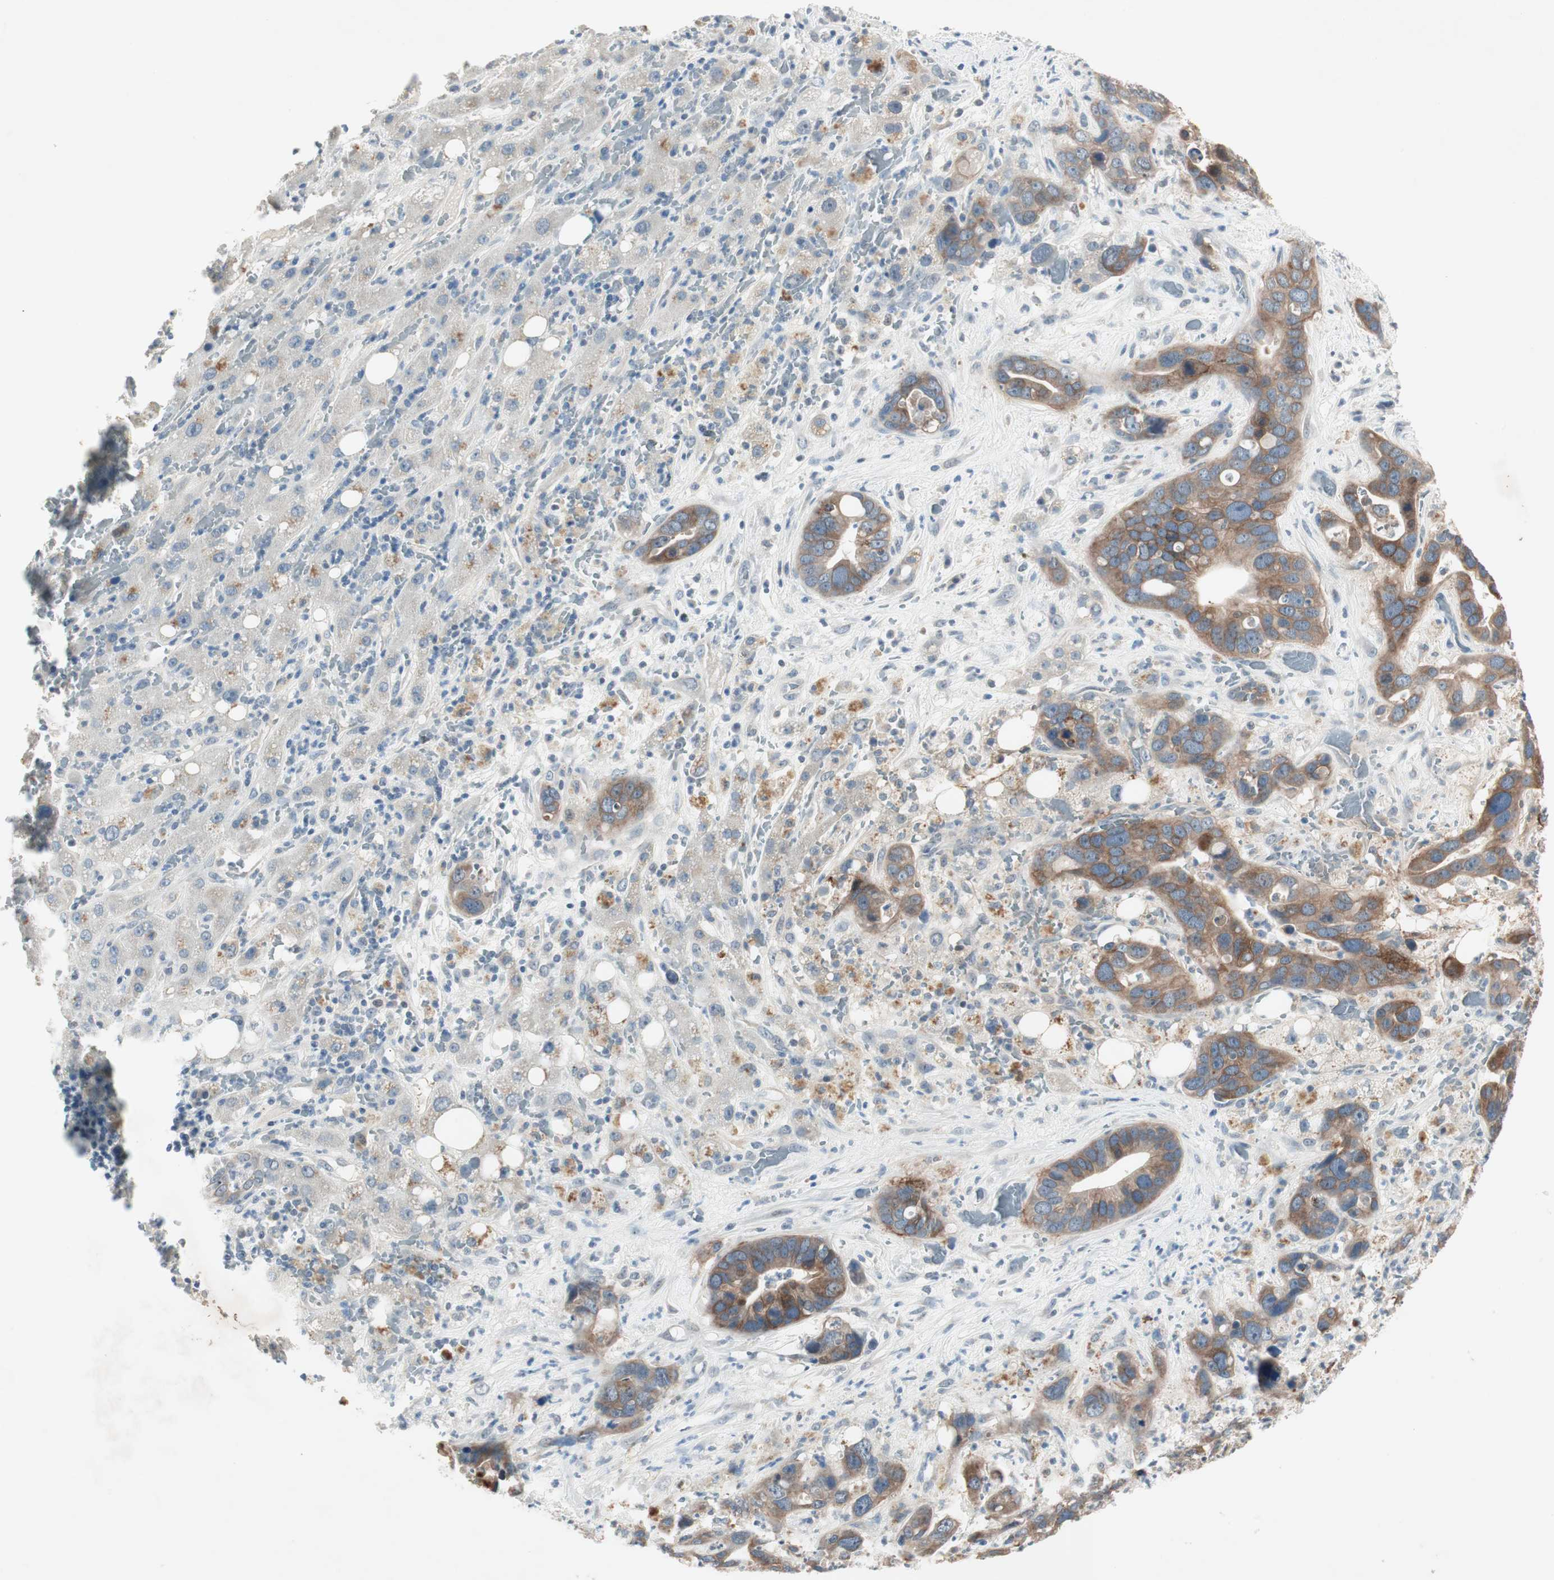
{"staining": {"intensity": "moderate", "quantity": "<25%", "location": "cytoplasmic/membranous"}, "tissue": "liver cancer", "cell_type": "Tumor cells", "image_type": "cancer", "snomed": [{"axis": "morphology", "description": "Cholangiocarcinoma"}, {"axis": "topography", "description": "Liver"}], "caption": "Immunohistochemistry image of liver cholangiocarcinoma stained for a protein (brown), which displays low levels of moderate cytoplasmic/membranous staining in approximately <25% of tumor cells.", "gene": "ITGB4", "patient": {"sex": "female", "age": 65}}